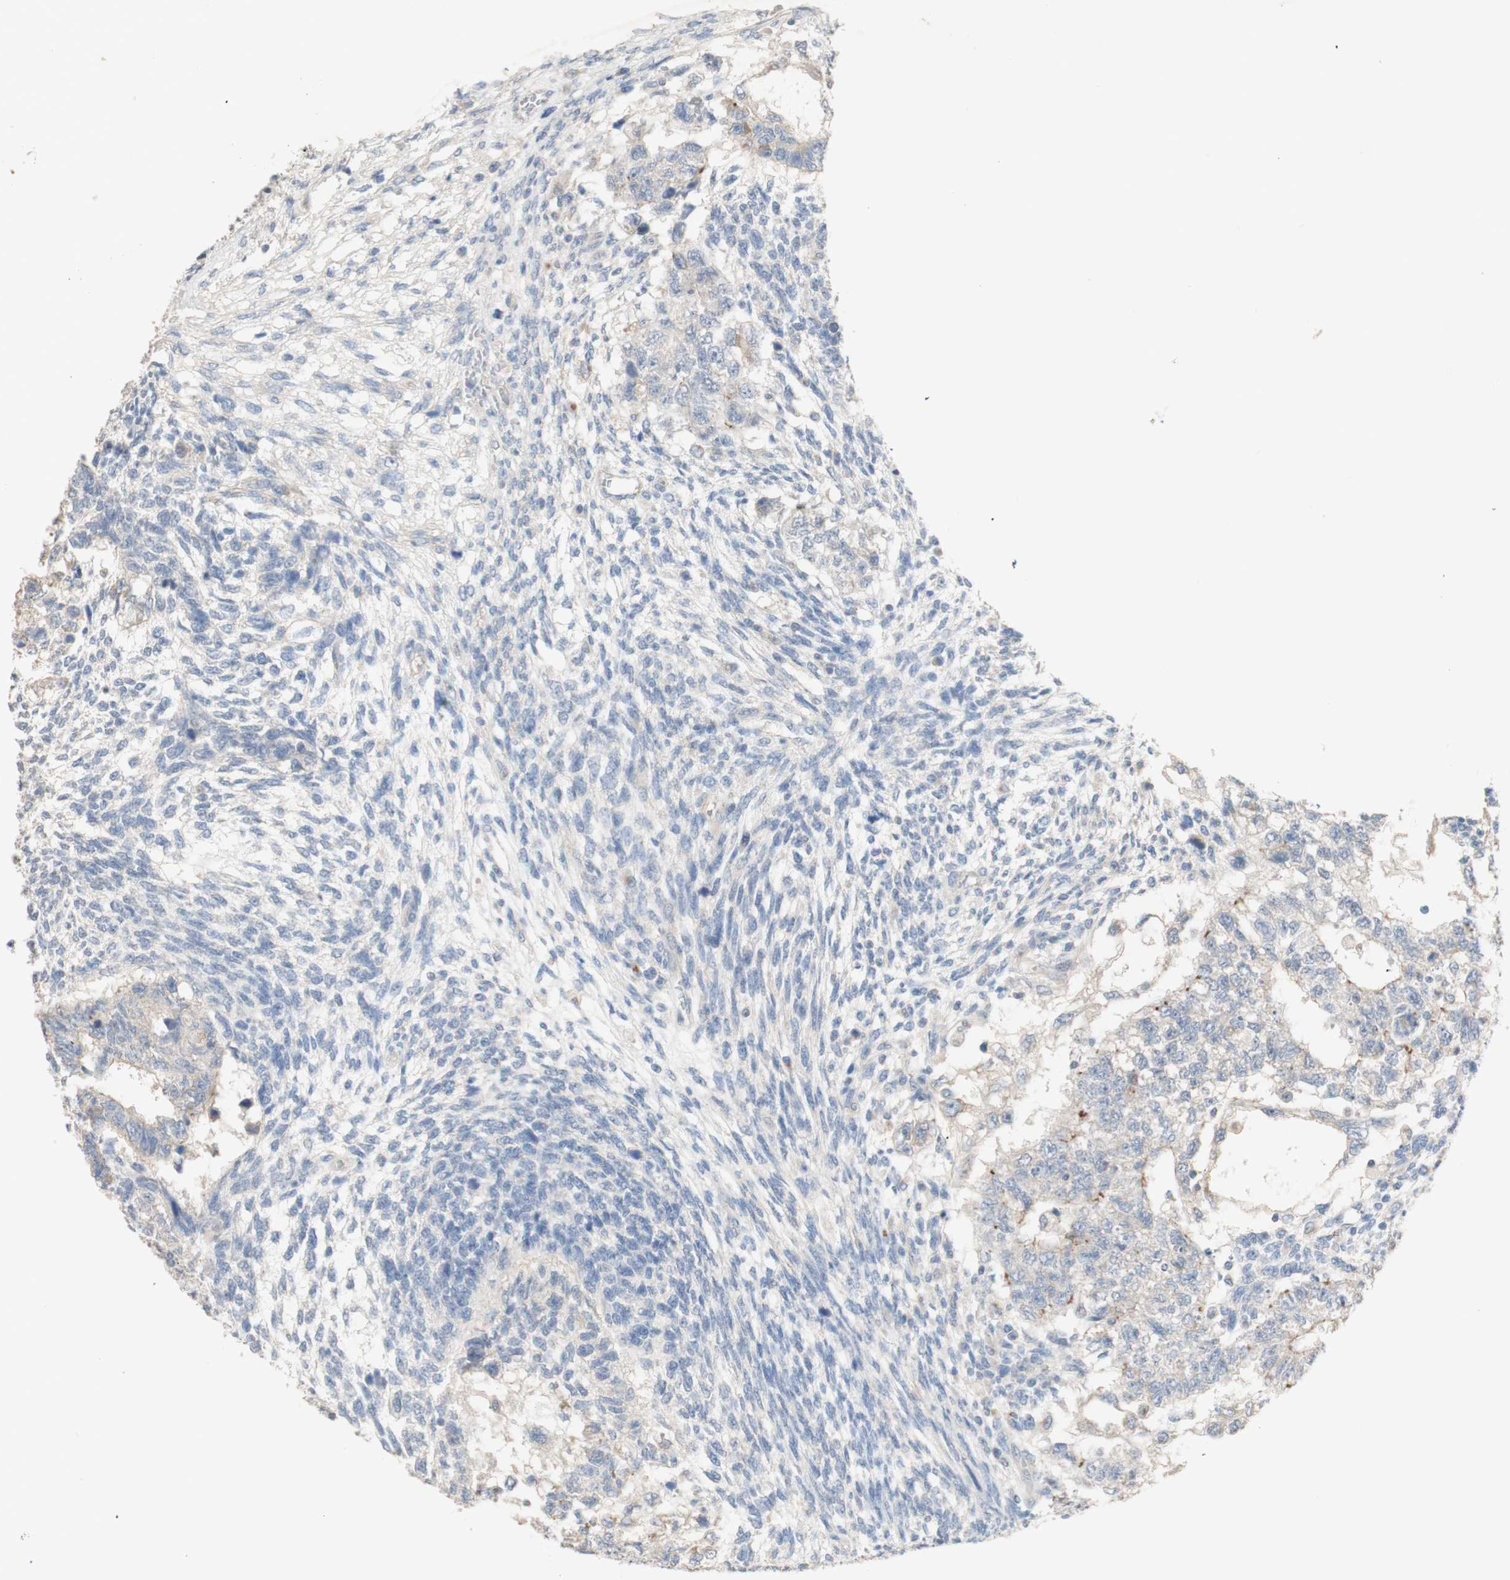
{"staining": {"intensity": "moderate", "quantity": "<25%", "location": "cytoplasmic/membranous"}, "tissue": "testis cancer", "cell_type": "Tumor cells", "image_type": "cancer", "snomed": [{"axis": "morphology", "description": "Normal tissue, NOS"}, {"axis": "morphology", "description": "Carcinoma, Embryonal, NOS"}, {"axis": "topography", "description": "Testis"}], "caption": "Testis cancer stained for a protein (brown) shows moderate cytoplasmic/membranous positive positivity in approximately <25% of tumor cells.", "gene": "MANEA", "patient": {"sex": "male", "age": 36}}